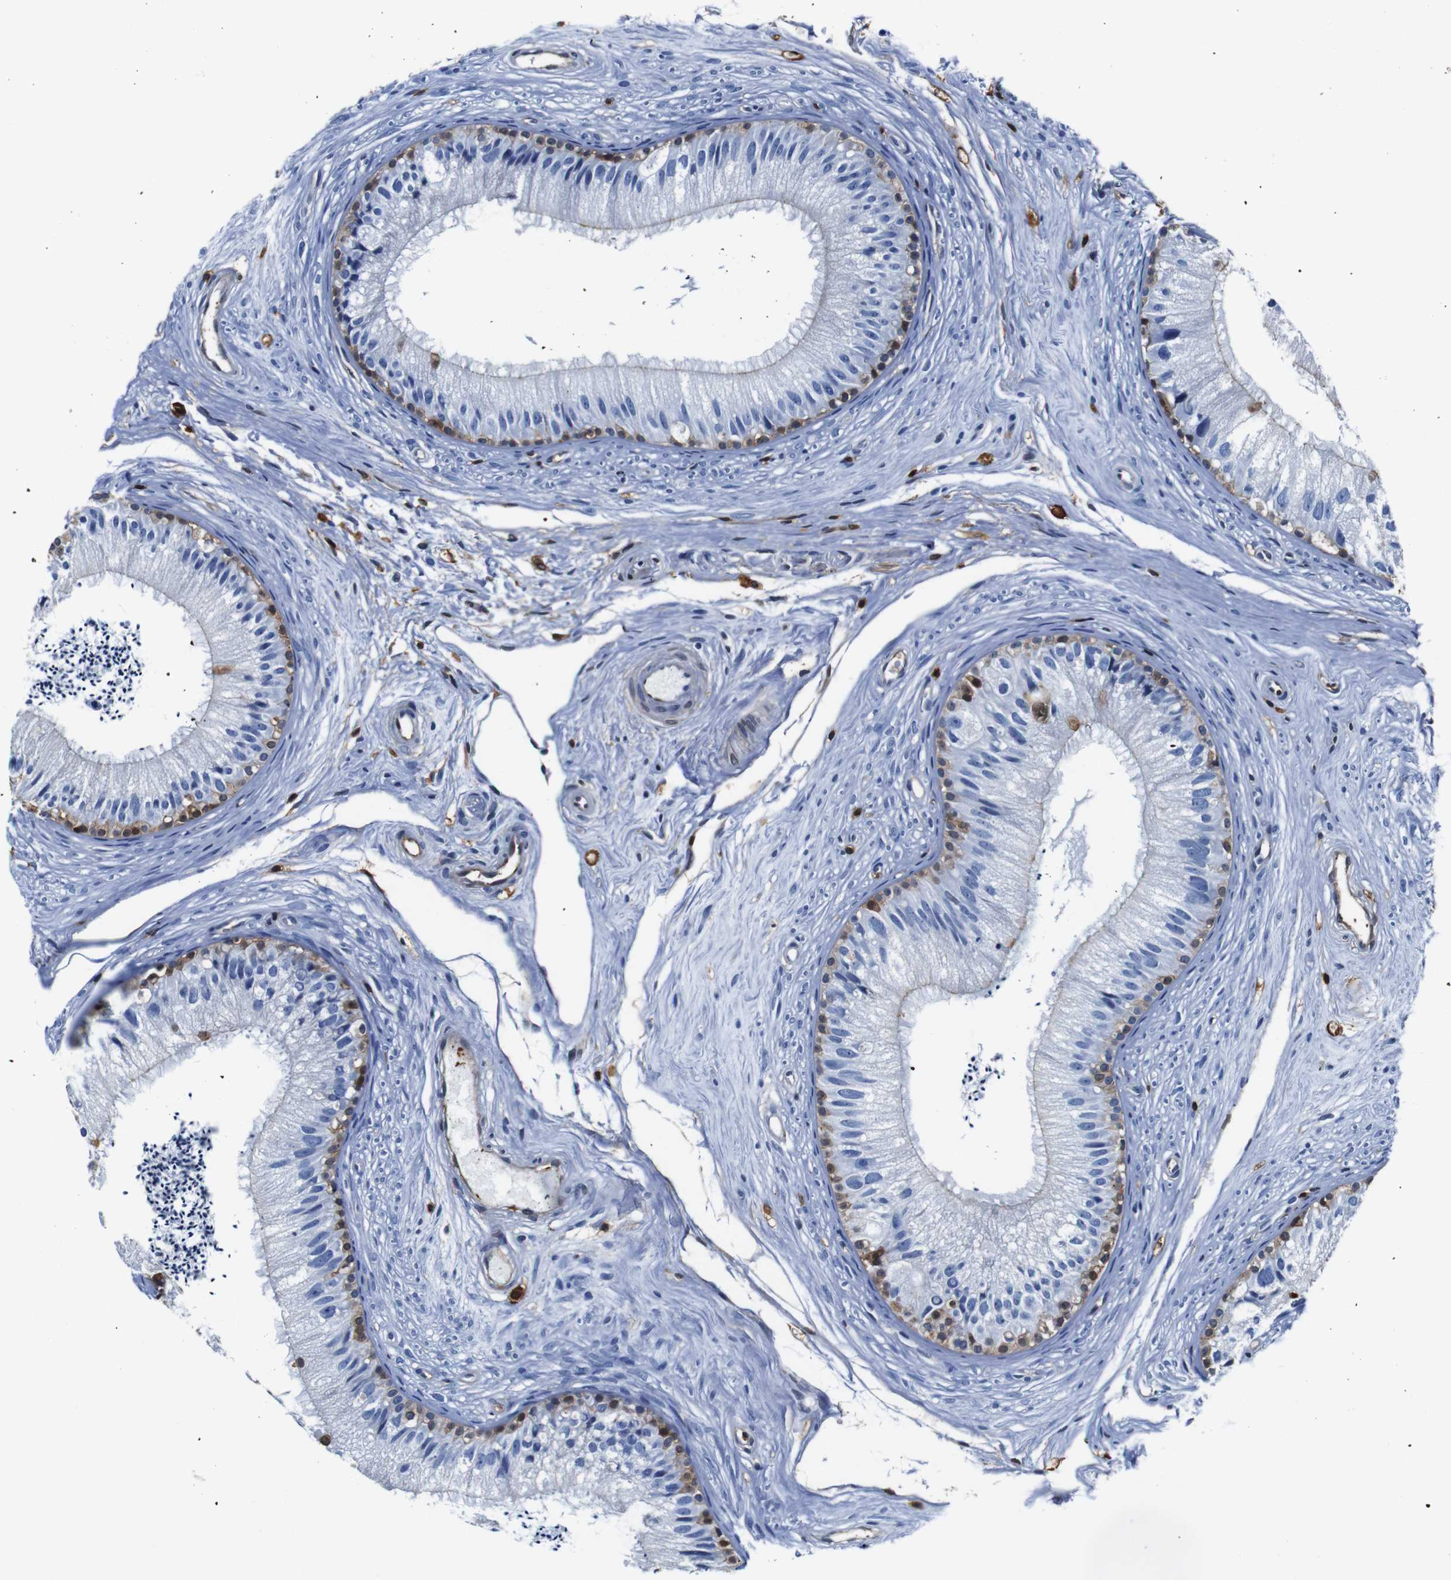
{"staining": {"intensity": "moderate", "quantity": "<25%", "location": "cytoplasmic/membranous"}, "tissue": "epididymis", "cell_type": "Glandular cells", "image_type": "normal", "snomed": [{"axis": "morphology", "description": "Normal tissue, NOS"}, {"axis": "topography", "description": "Epididymis"}], "caption": "DAB immunohistochemical staining of unremarkable epididymis exhibits moderate cytoplasmic/membranous protein positivity in about <25% of glandular cells.", "gene": "ANXA1", "patient": {"sex": "male", "age": 56}}